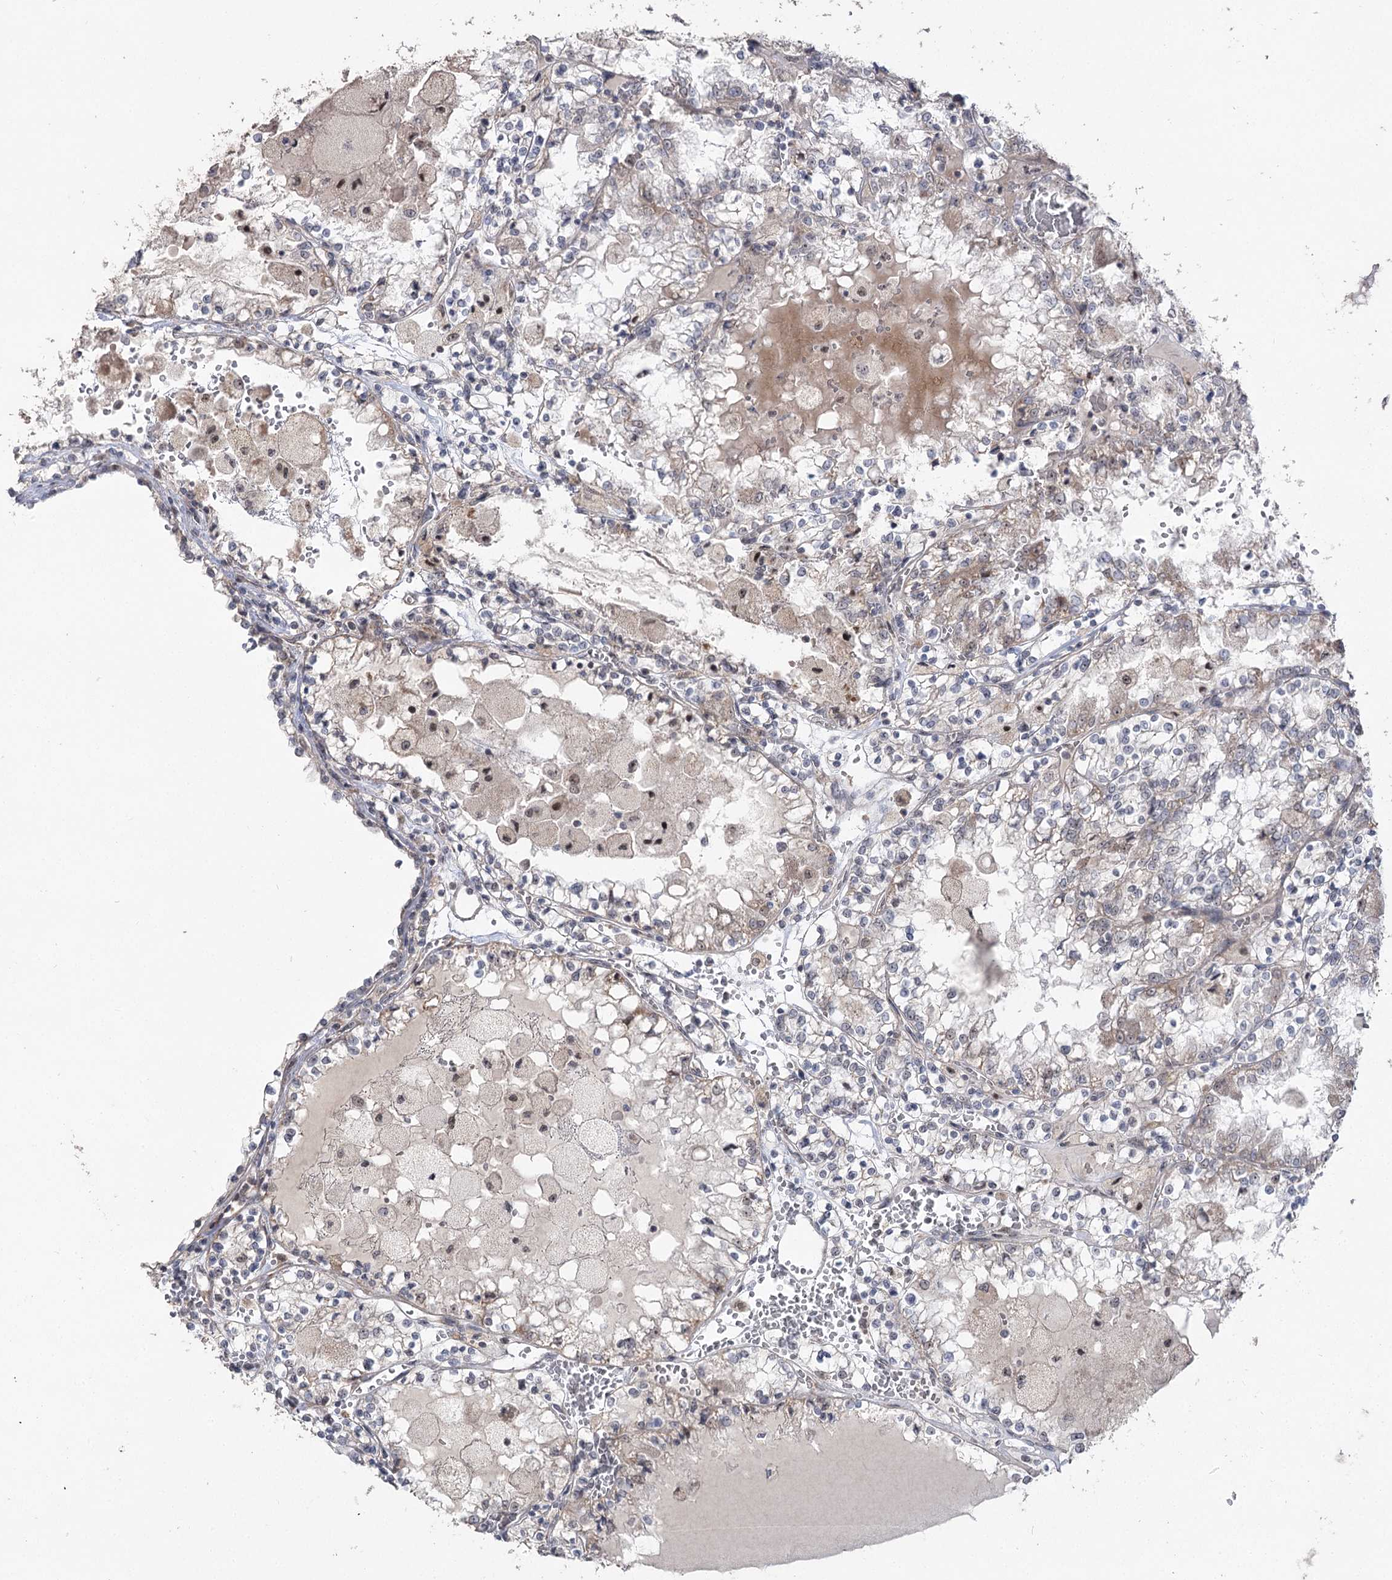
{"staining": {"intensity": "negative", "quantity": "none", "location": "none"}, "tissue": "renal cancer", "cell_type": "Tumor cells", "image_type": "cancer", "snomed": [{"axis": "morphology", "description": "Adenocarcinoma, NOS"}, {"axis": "topography", "description": "Kidney"}], "caption": "An immunohistochemistry histopathology image of renal cancer (adenocarcinoma) is shown. There is no staining in tumor cells of renal cancer (adenocarcinoma). (DAB (3,3'-diaminobenzidine) immunohistochemistry (IHC) visualized using brightfield microscopy, high magnification).", "gene": "RUFY4", "patient": {"sex": "female", "age": 56}}